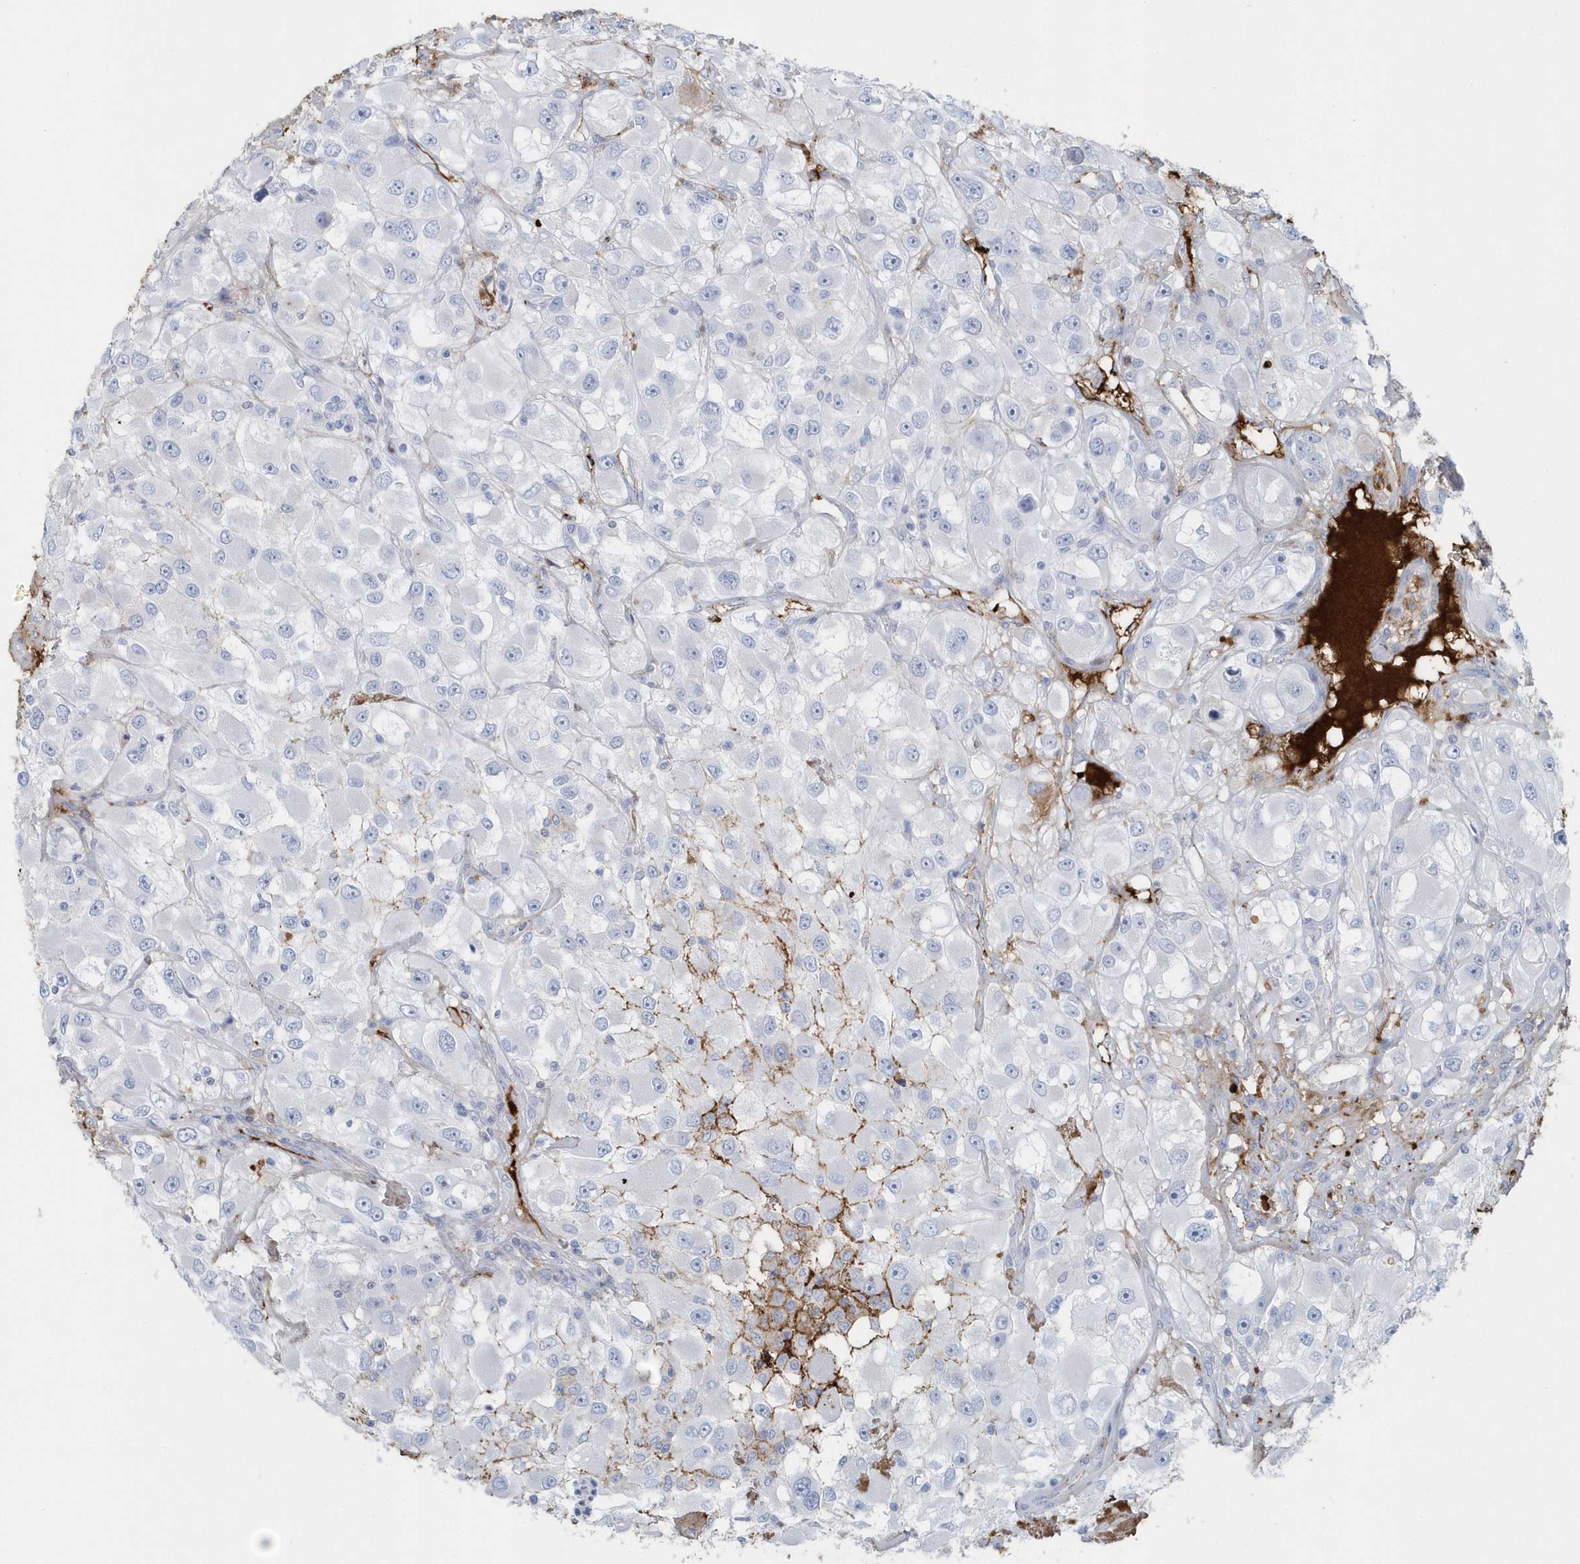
{"staining": {"intensity": "negative", "quantity": "none", "location": "none"}, "tissue": "renal cancer", "cell_type": "Tumor cells", "image_type": "cancer", "snomed": [{"axis": "morphology", "description": "Adenocarcinoma, NOS"}, {"axis": "topography", "description": "Kidney"}], "caption": "Protein analysis of renal cancer (adenocarcinoma) reveals no significant staining in tumor cells.", "gene": "JCHAIN", "patient": {"sex": "female", "age": 52}}